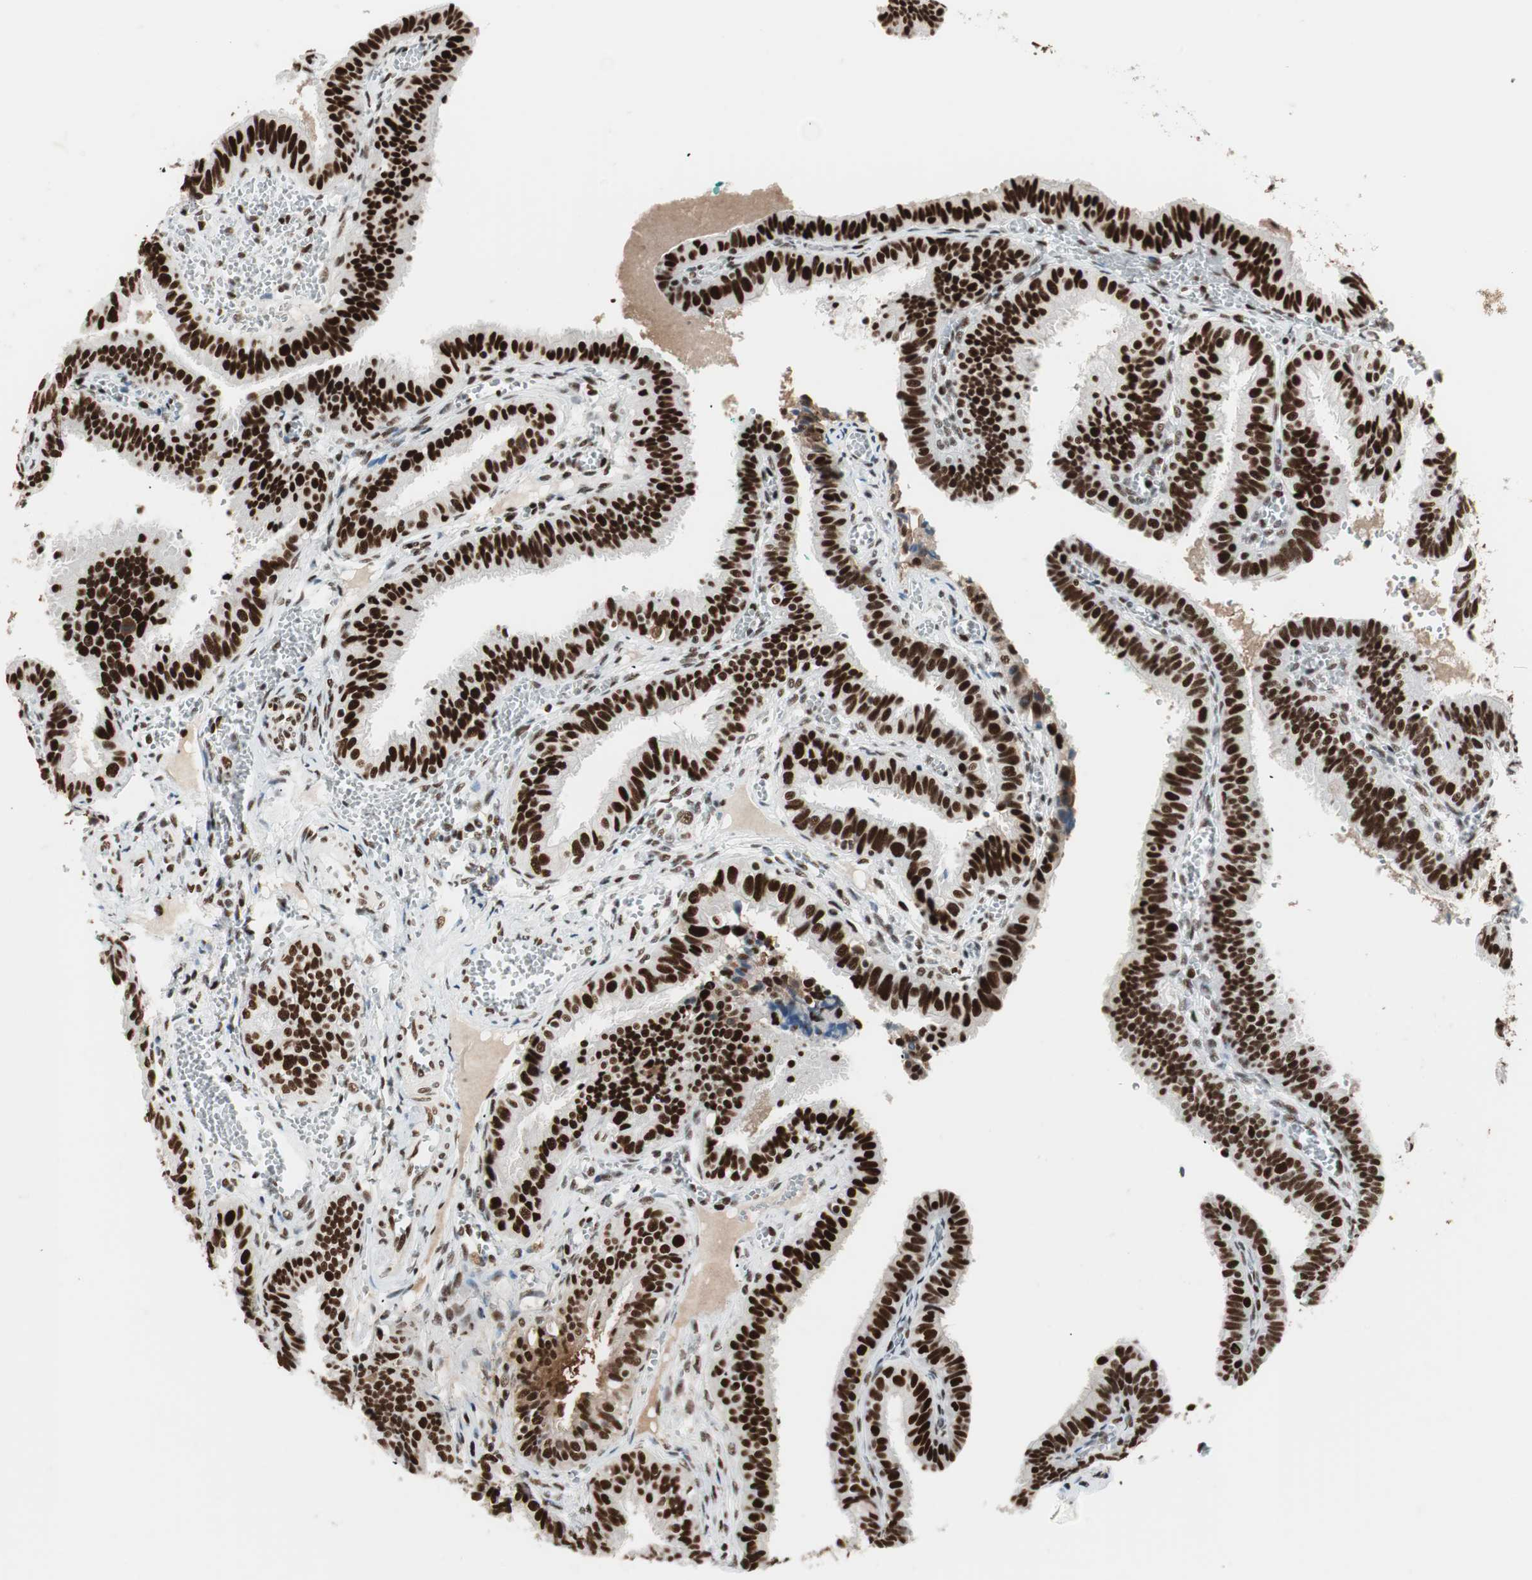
{"staining": {"intensity": "strong", "quantity": ">75%", "location": "nuclear"}, "tissue": "fallopian tube", "cell_type": "Glandular cells", "image_type": "normal", "snomed": [{"axis": "morphology", "description": "Normal tissue, NOS"}, {"axis": "topography", "description": "Fallopian tube"}], "caption": "Unremarkable fallopian tube displays strong nuclear positivity in about >75% of glandular cells, visualized by immunohistochemistry.", "gene": "PSME3", "patient": {"sex": "female", "age": 46}}